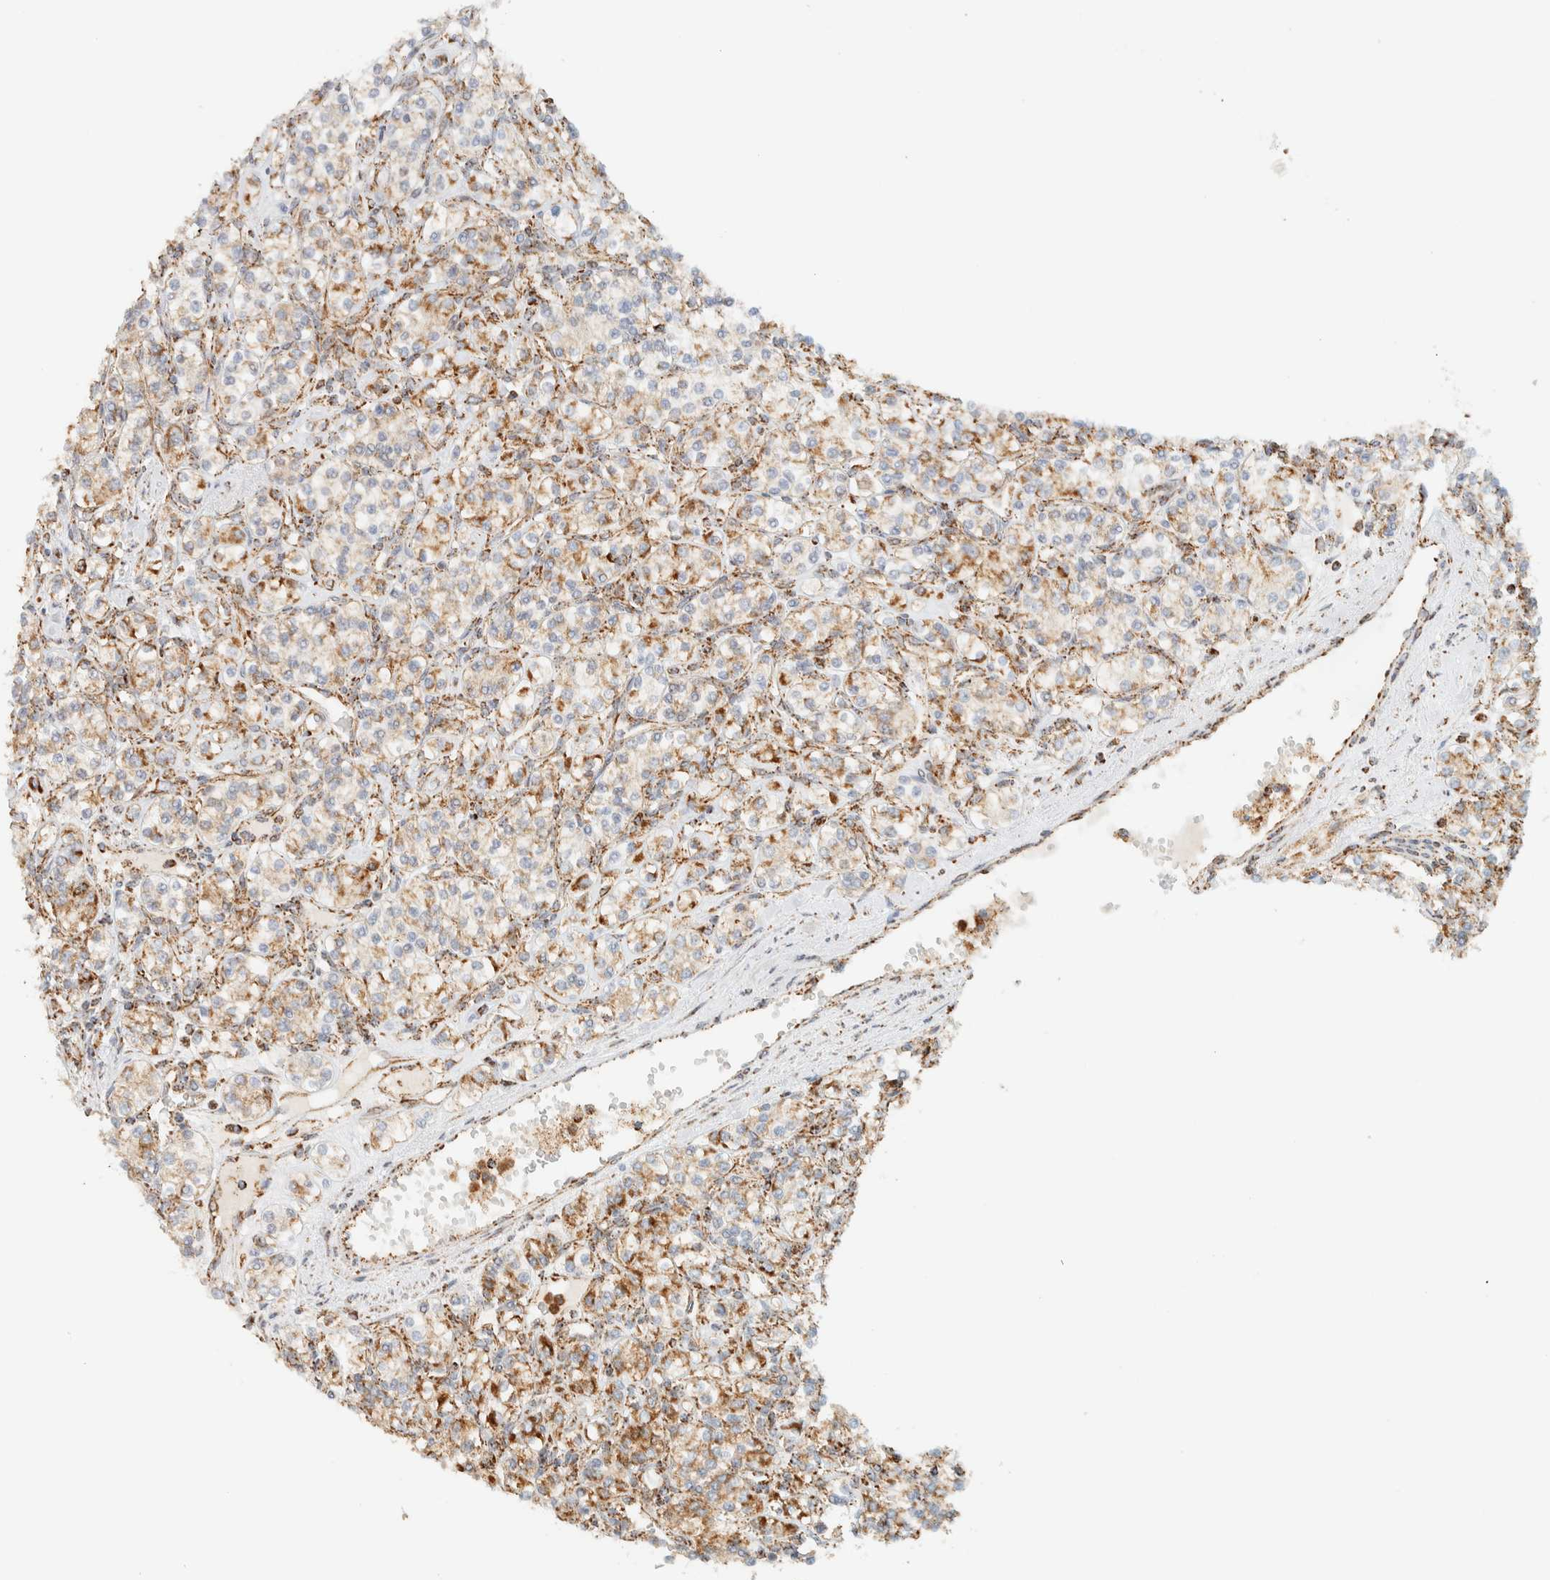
{"staining": {"intensity": "moderate", "quantity": ">75%", "location": "cytoplasmic/membranous"}, "tissue": "renal cancer", "cell_type": "Tumor cells", "image_type": "cancer", "snomed": [{"axis": "morphology", "description": "Adenocarcinoma, NOS"}, {"axis": "topography", "description": "Kidney"}], "caption": "Immunohistochemical staining of human renal adenocarcinoma reveals moderate cytoplasmic/membranous protein staining in approximately >75% of tumor cells.", "gene": "KIFAP3", "patient": {"sex": "male", "age": 77}}